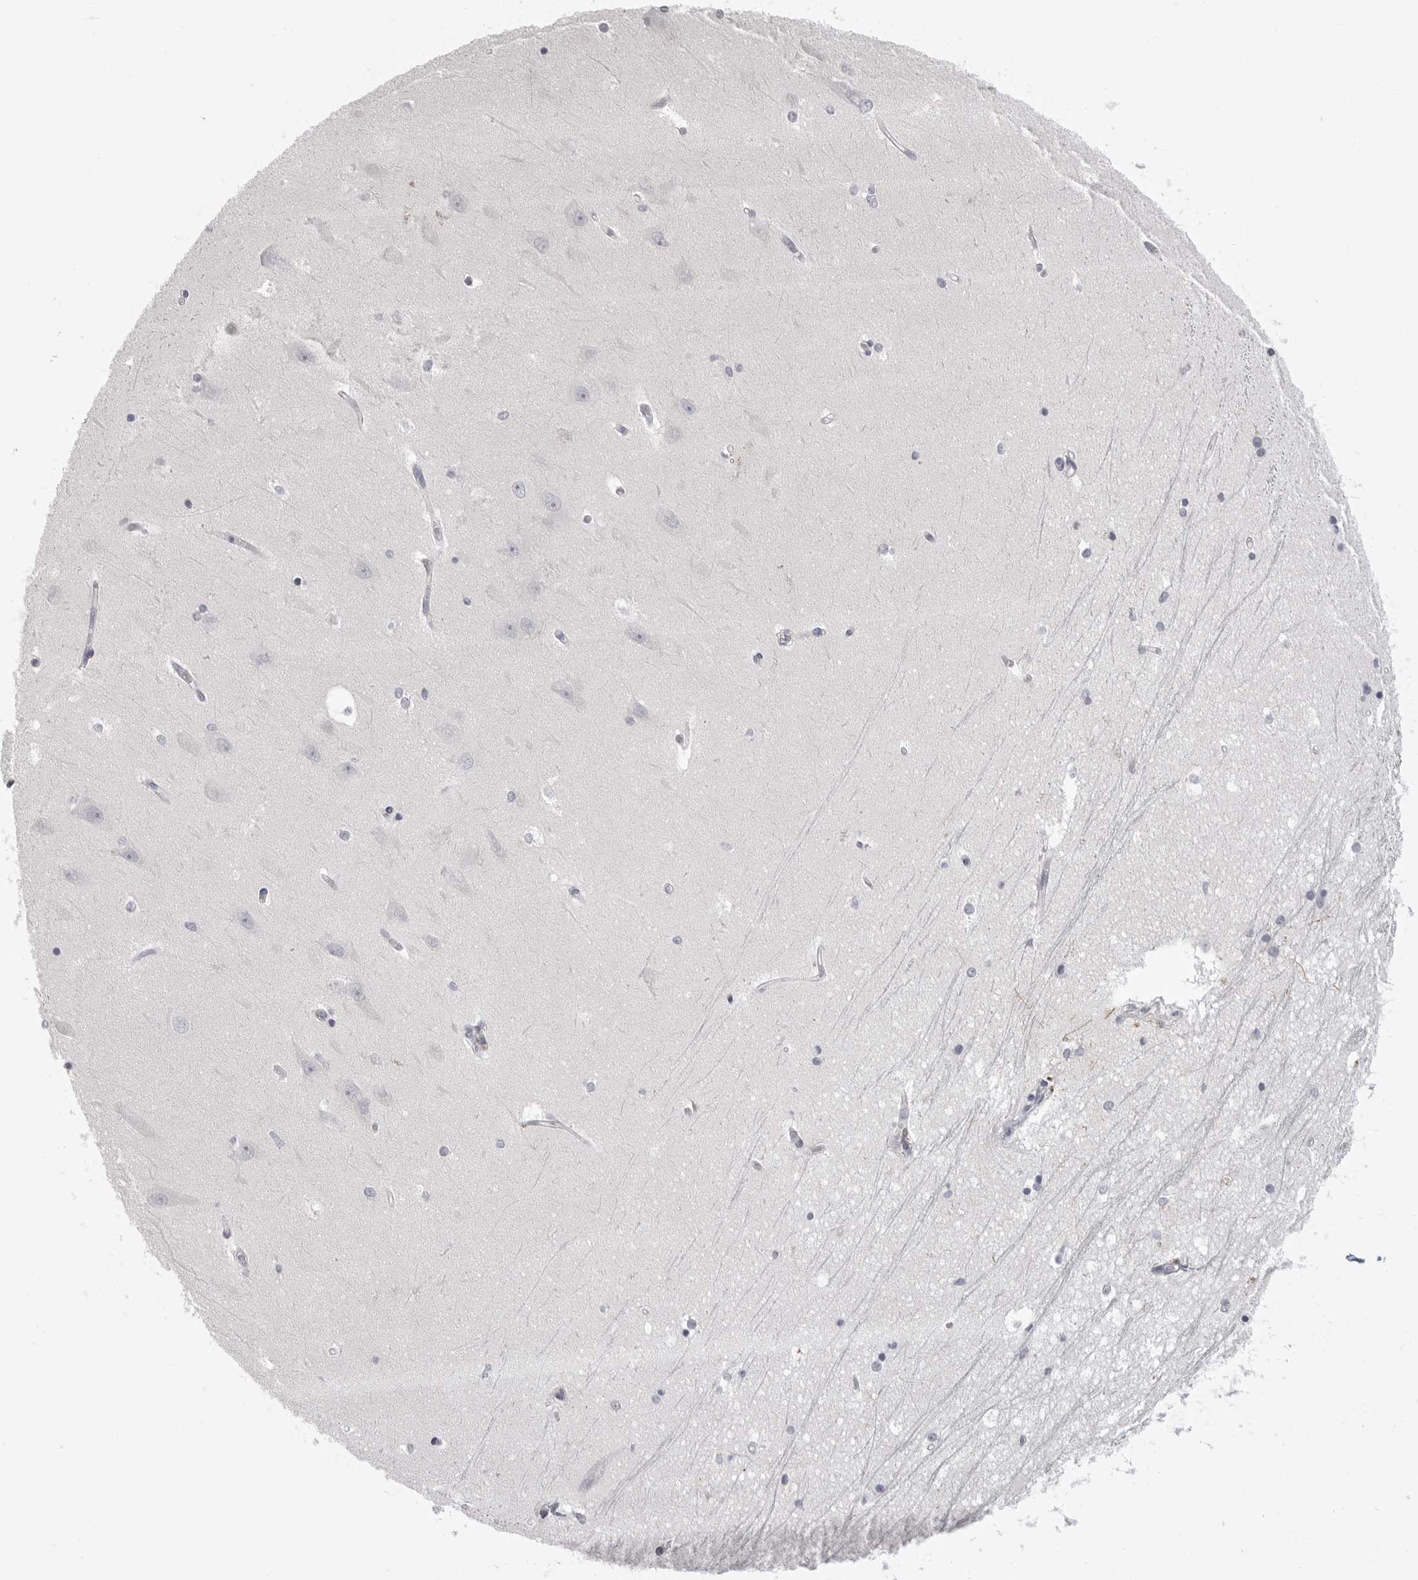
{"staining": {"intensity": "negative", "quantity": "none", "location": "none"}, "tissue": "hippocampus", "cell_type": "Glial cells", "image_type": "normal", "snomed": [{"axis": "morphology", "description": "Normal tissue, NOS"}, {"axis": "topography", "description": "Hippocampus"}], "caption": "A photomicrograph of hippocampus stained for a protein exhibits no brown staining in glial cells. (Brightfield microscopy of DAB IHC at high magnification).", "gene": "HMGCS2", "patient": {"sex": "male", "age": 45}}